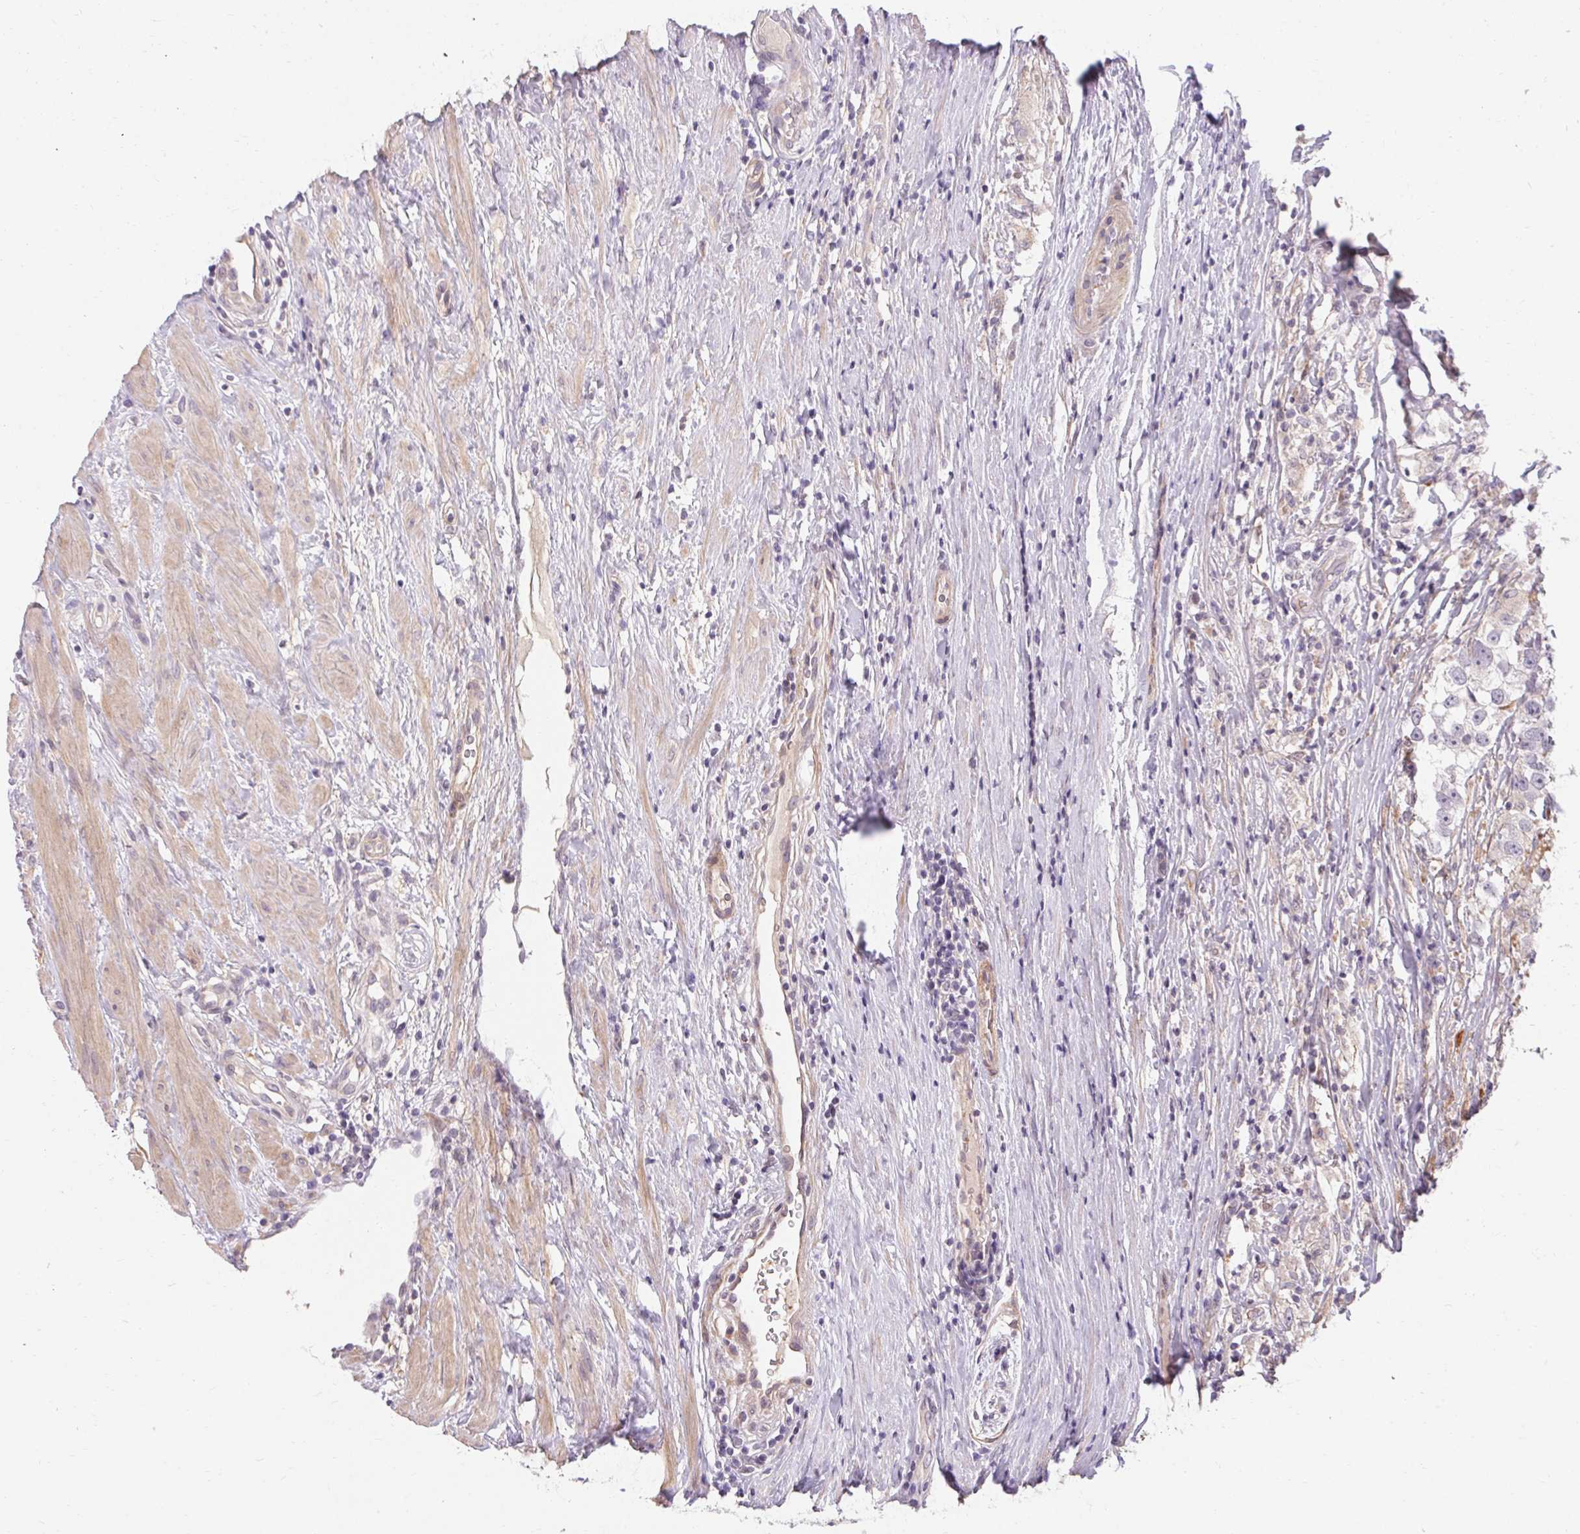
{"staining": {"intensity": "negative", "quantity": "none", "location": "none"}, "tissue": "testis cancer", "cell_type": "Tumor cells", "image_type": "cancer", "snomed": [{"axis": "morphology", "description": "Seminoma, NOS"}, {"axis": "topography", "description": "Testis"}], "caption": "Tumor cells show no significant protein positivity in seminoma (testis). The staining was performed using DAB (3,3'-diaminobenzidine) to visualize the protein expression in brown, while the nuclei were stained in blue with hematoxylin (Magnification: 20x).", "gene": "TMEM52B", "patient": {"sex": "male", "age": 46}}